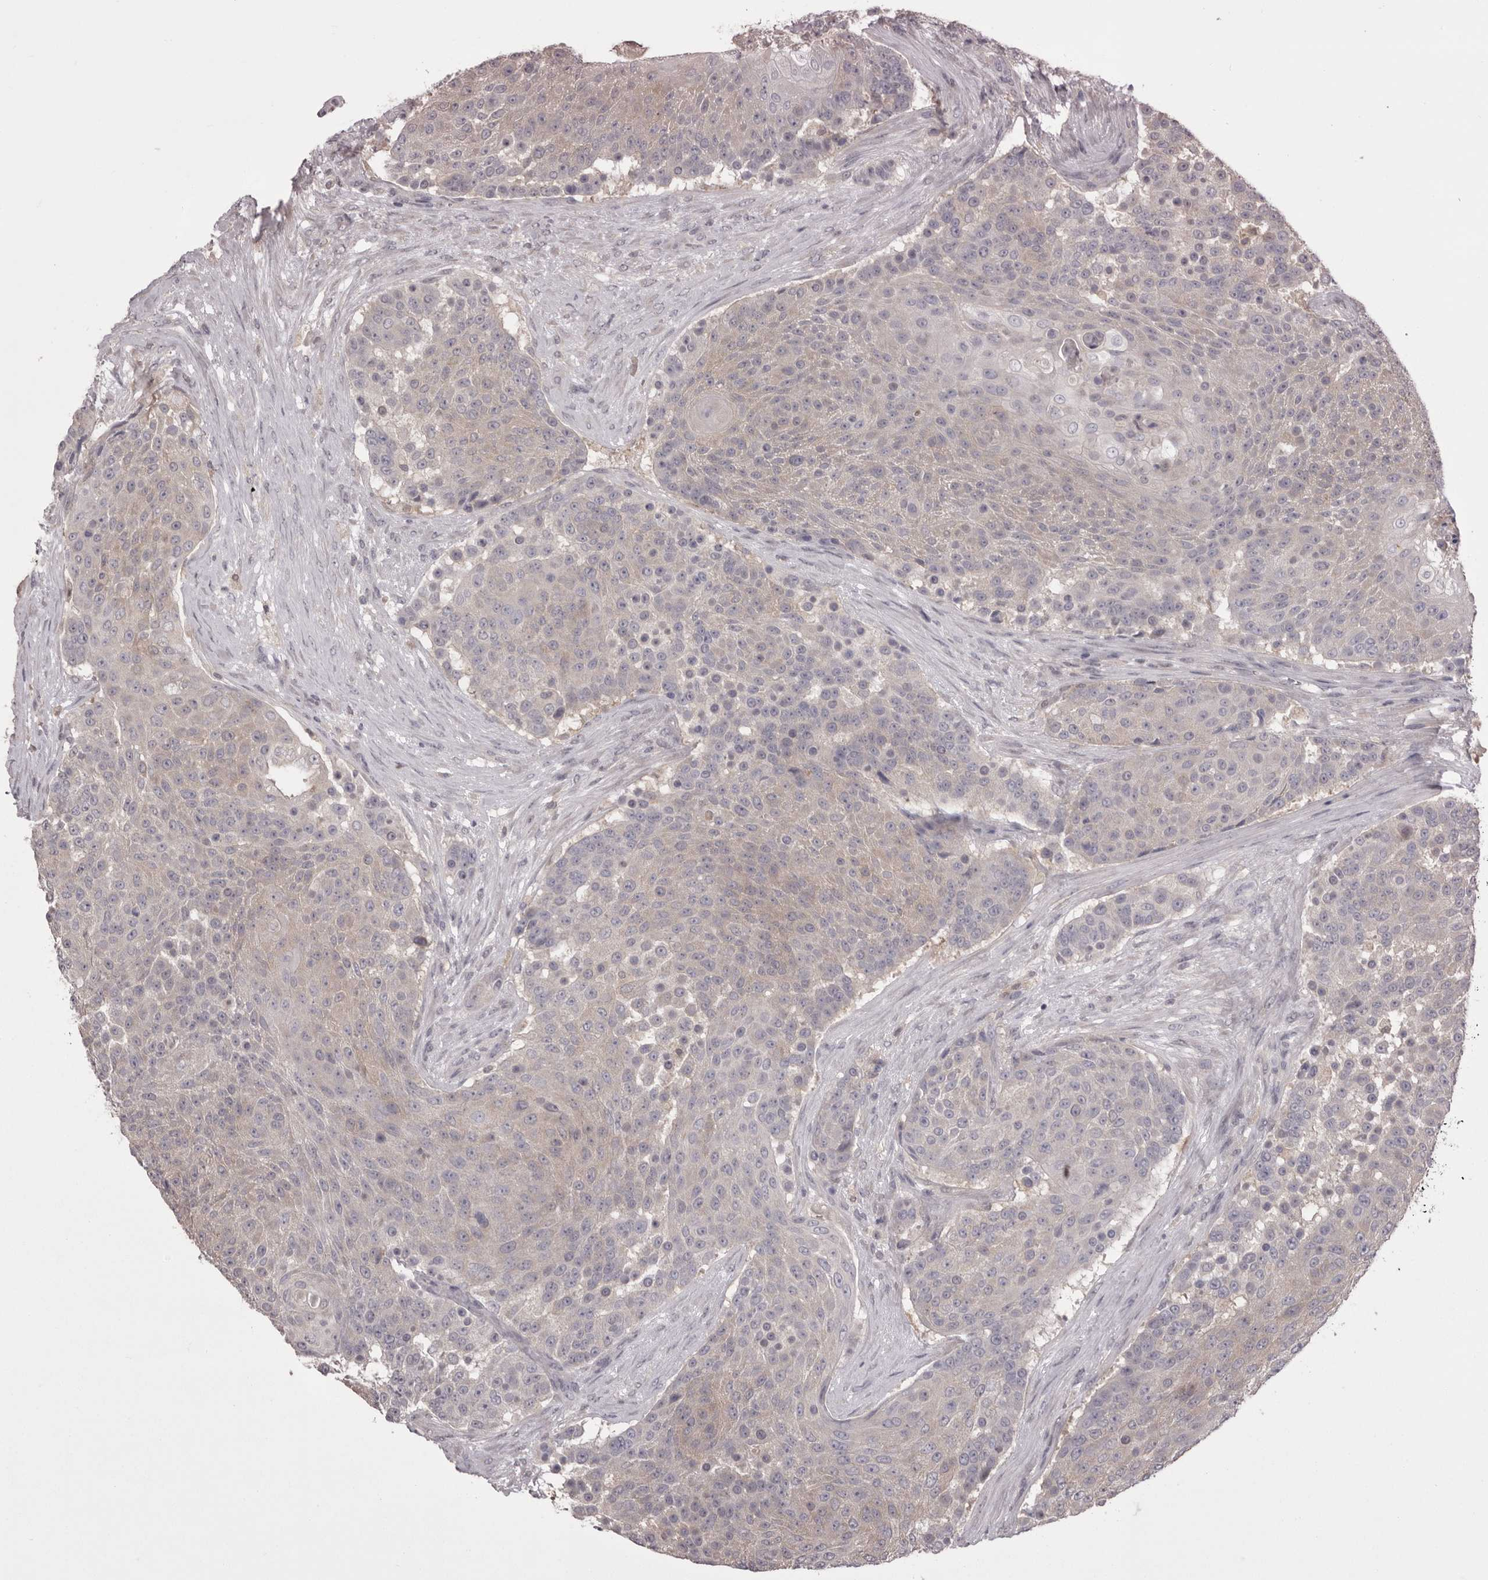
{"staining": {"intensity": "weak", "quantity": "25%-75%", "location": "cytoplasmic/membranous"}, "tissue": "urothelial cancer", "cell_type": "Tumor cells", "image_type": "cancer", "snomed": [{"axis": "morphology", "description": "Urothelial carcinoma, High grade"}, {"axis": "topography", "description": "Urinary bladder"}], "caption": "Immunohistochemical staining of human high-grade urothelial carcinoma exhibits weak cytoplasmic/membranous protein staining in approximately 25%-75% of tumor cells.", "gene": "MDH1", "patient": {"sex": "female", "age": 63}}